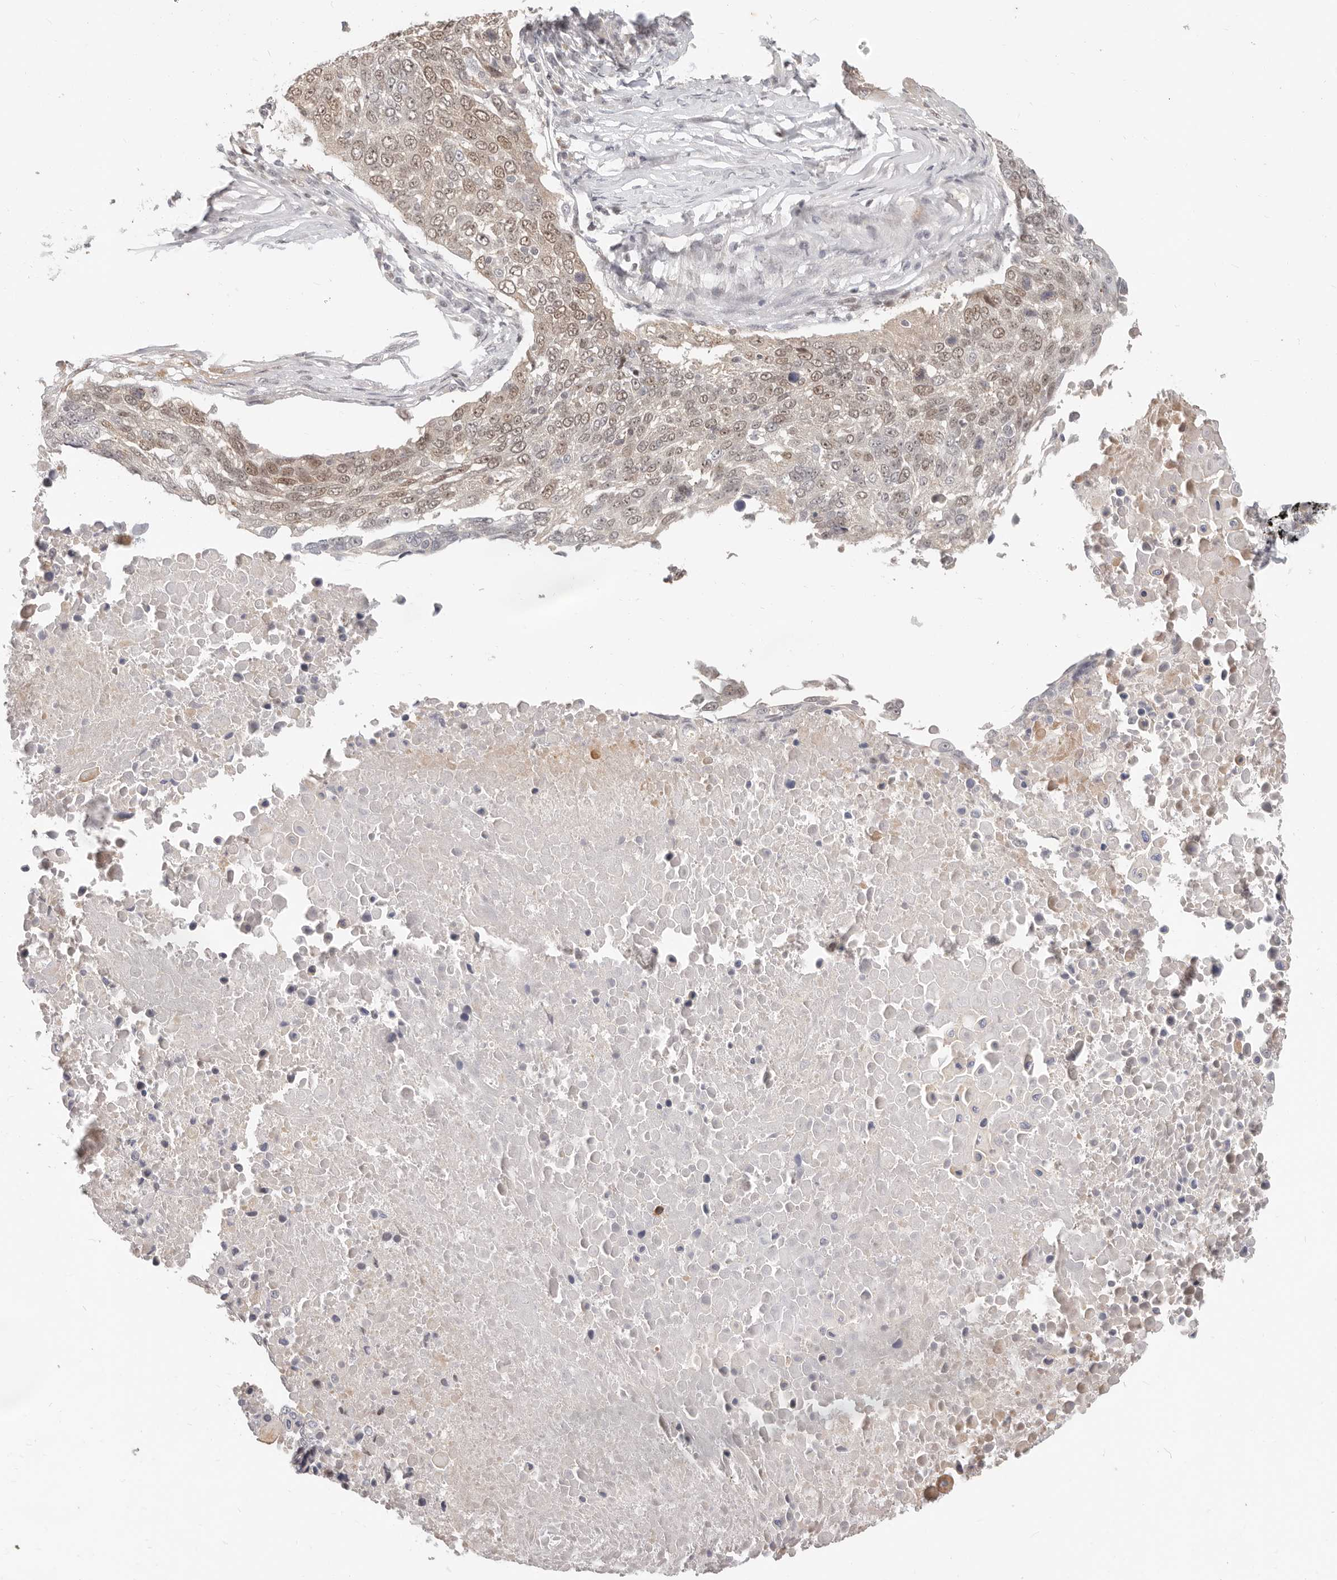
{"staining": {"intensity": "weak", "quantity": "25%-75%", "location": "nuclear"}, "tissue": "lung cancer", "cell_type": "Tumor cells", "image_type": "cancer", "snomed": [{"axis": "morphology", "description": "Squamous cell carcinoma, NOS"}, {"axis": "topography", "description": "Lung"}], "caption": "Weak nuclear staining is appreciated in about 25%-75% of tumor cells in lung cancer (squamous cell carcinoma).", "gene": "RFC2", "patient": {"sex": "male", "age": 66}}